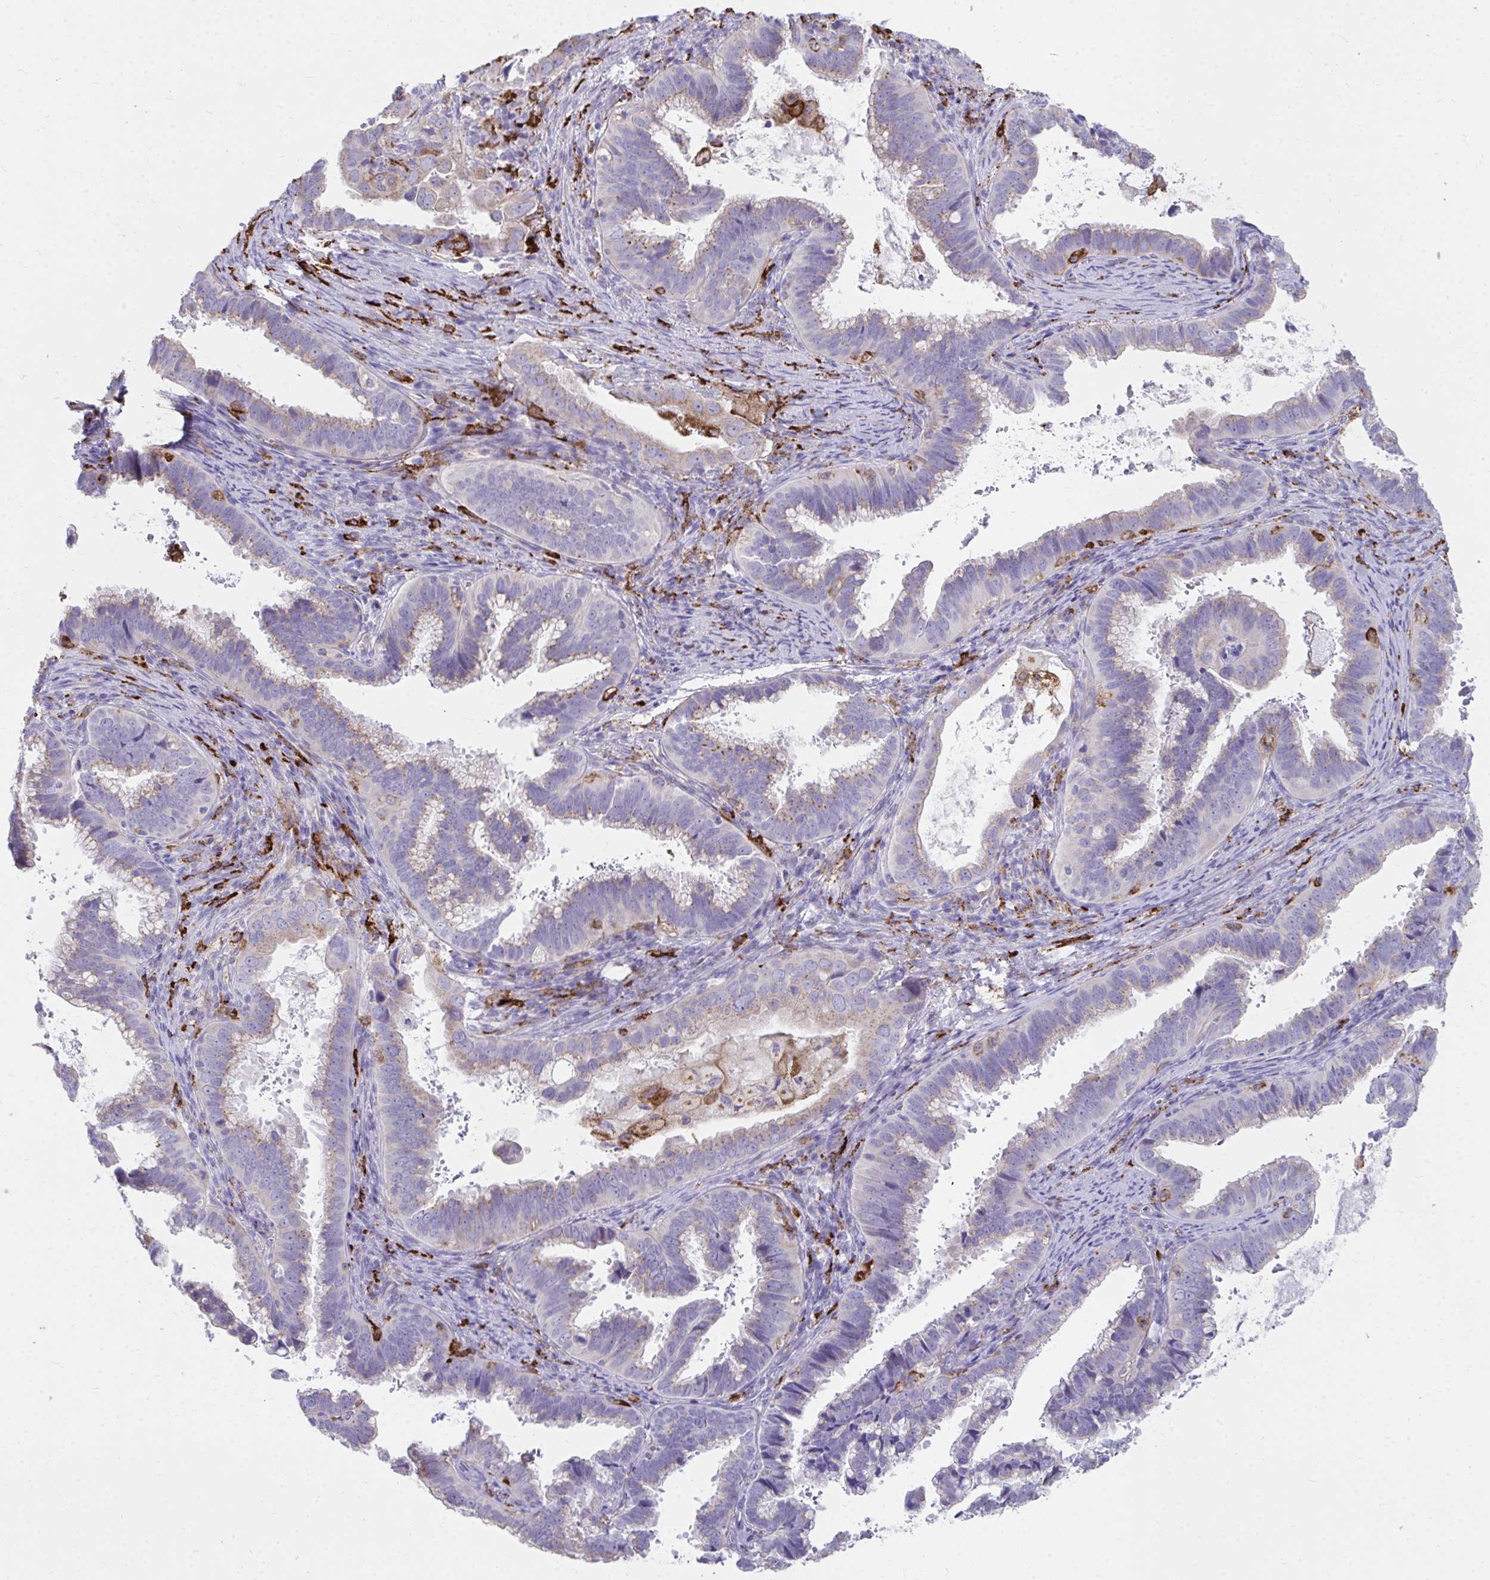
{"staining": {"intensity": "moderate", "quantity": "25%-75%", "location": "cytoplasmic/membranous"}, "tissue": "cervical cancer", "cell_type": "Tumor cells", "image_type": "cancer", "snomed": [{"axis": "morphology", "description": "Adenocarcinoma, NOS"}, {"axis": "topography", "description": "Cervix"}], "caption": "The immunohistochemical stain labels moderate cytoplasmic/membranous staining in tumor cells of adenocarcinoma (cervical) tissue. (DAB (3,3'-diaminobenzidine) IHC, brown staining for protein, blue staining for nuclei).", "gene": "CD163", "patient": {"sex": "female", "age": 61}}